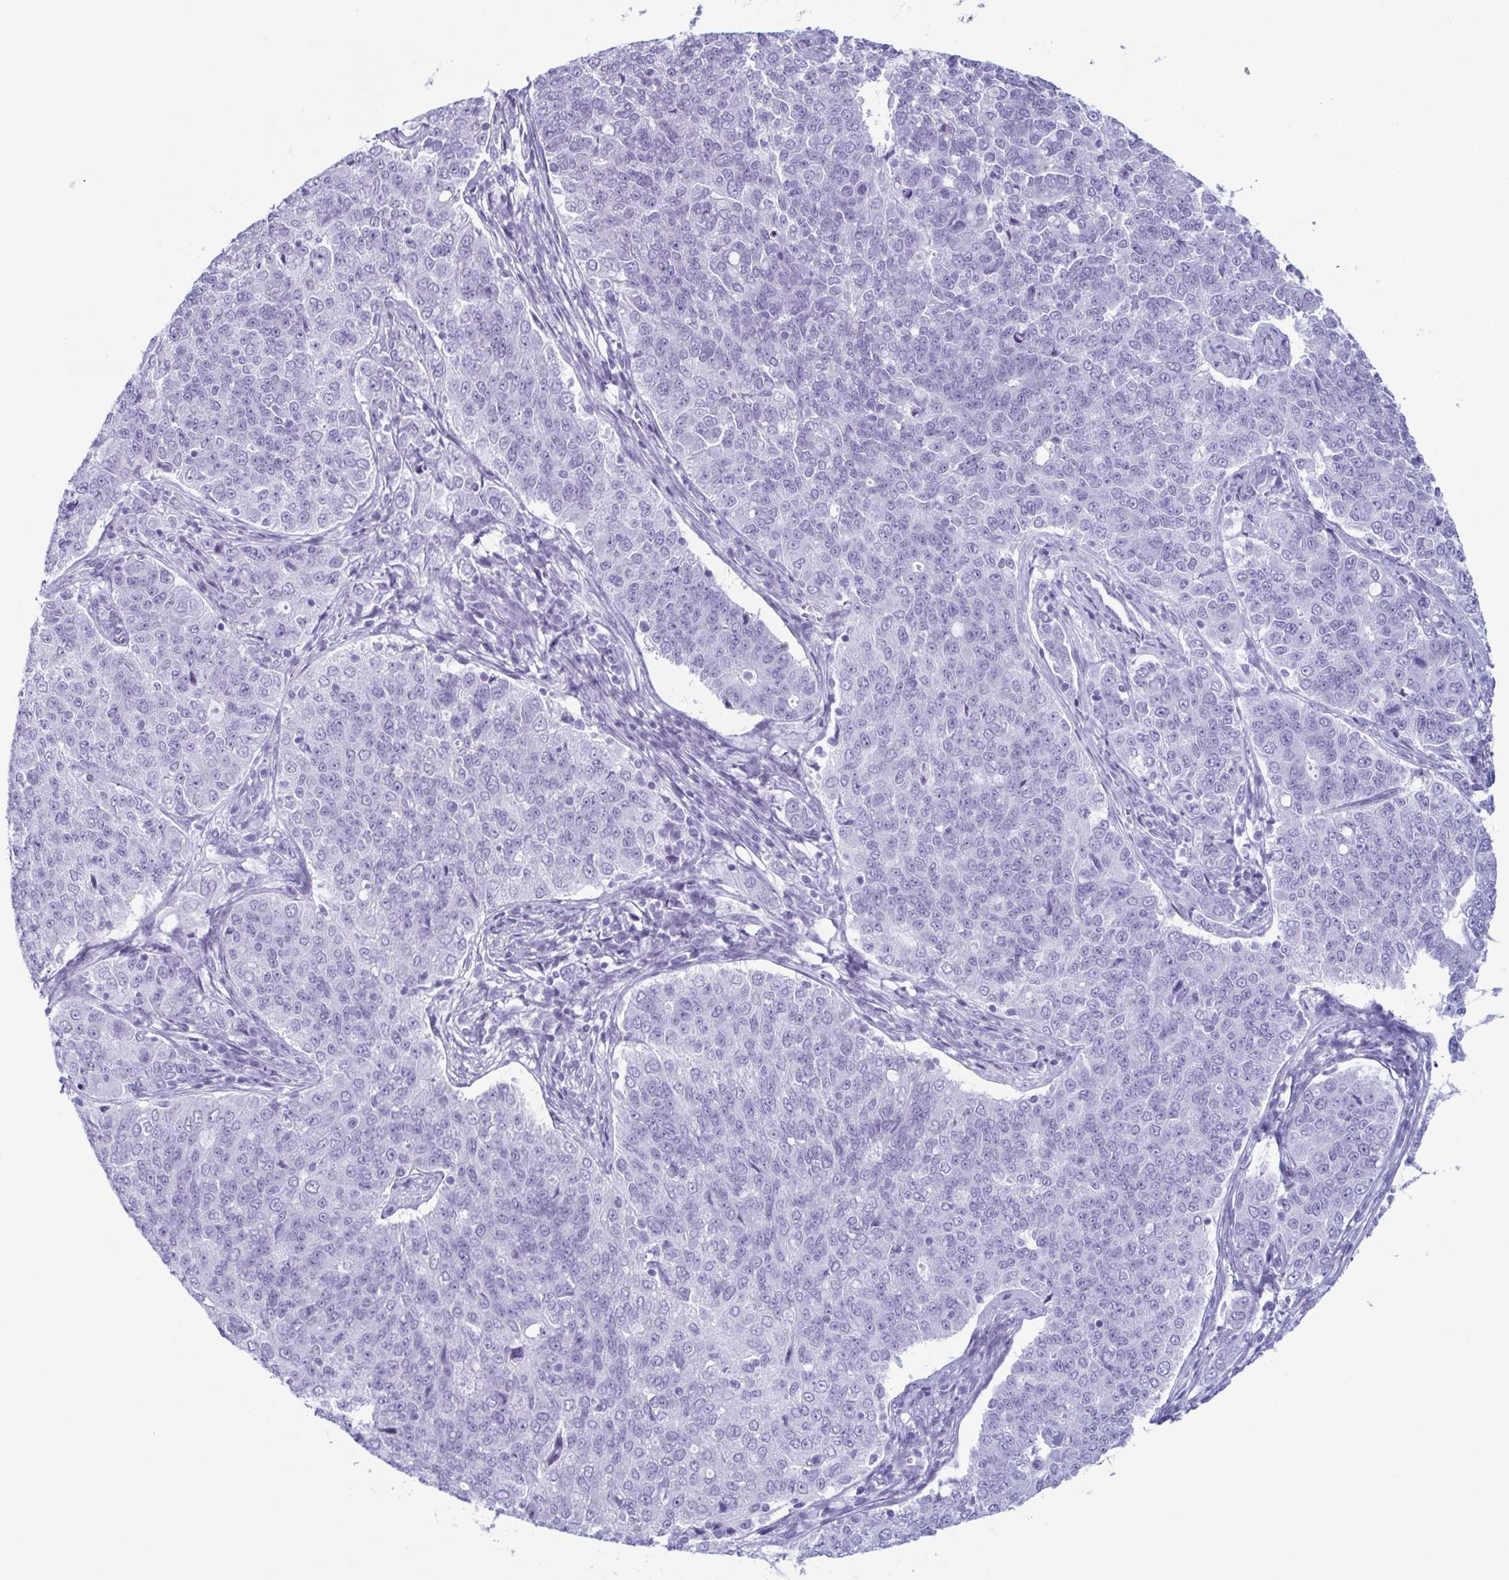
{"staining": {"intensity": "negative", "quantity": "none", "location": "none"}, "tissue": "endometrial cancer", "cell_type": "Tumor cells", "image_type": "cancer", "snomed": [{"axis": "morphology", "description": "Adenocarcinoma, NOS"}, {"axis": "topography", "description": "Endometrium"}], "caption": "Immunohistochemical staining of human endometrial cancer (adenocarcinoma) displays no significant staining in tumor cells. The staining was performed using DAB to visualize the protein expression in brown, while the nuclei were stained in blue with hematoxylin (Magnification: 20x).", "gene": "ENKUR", "patient": {"sex": "female", "age": 43}}